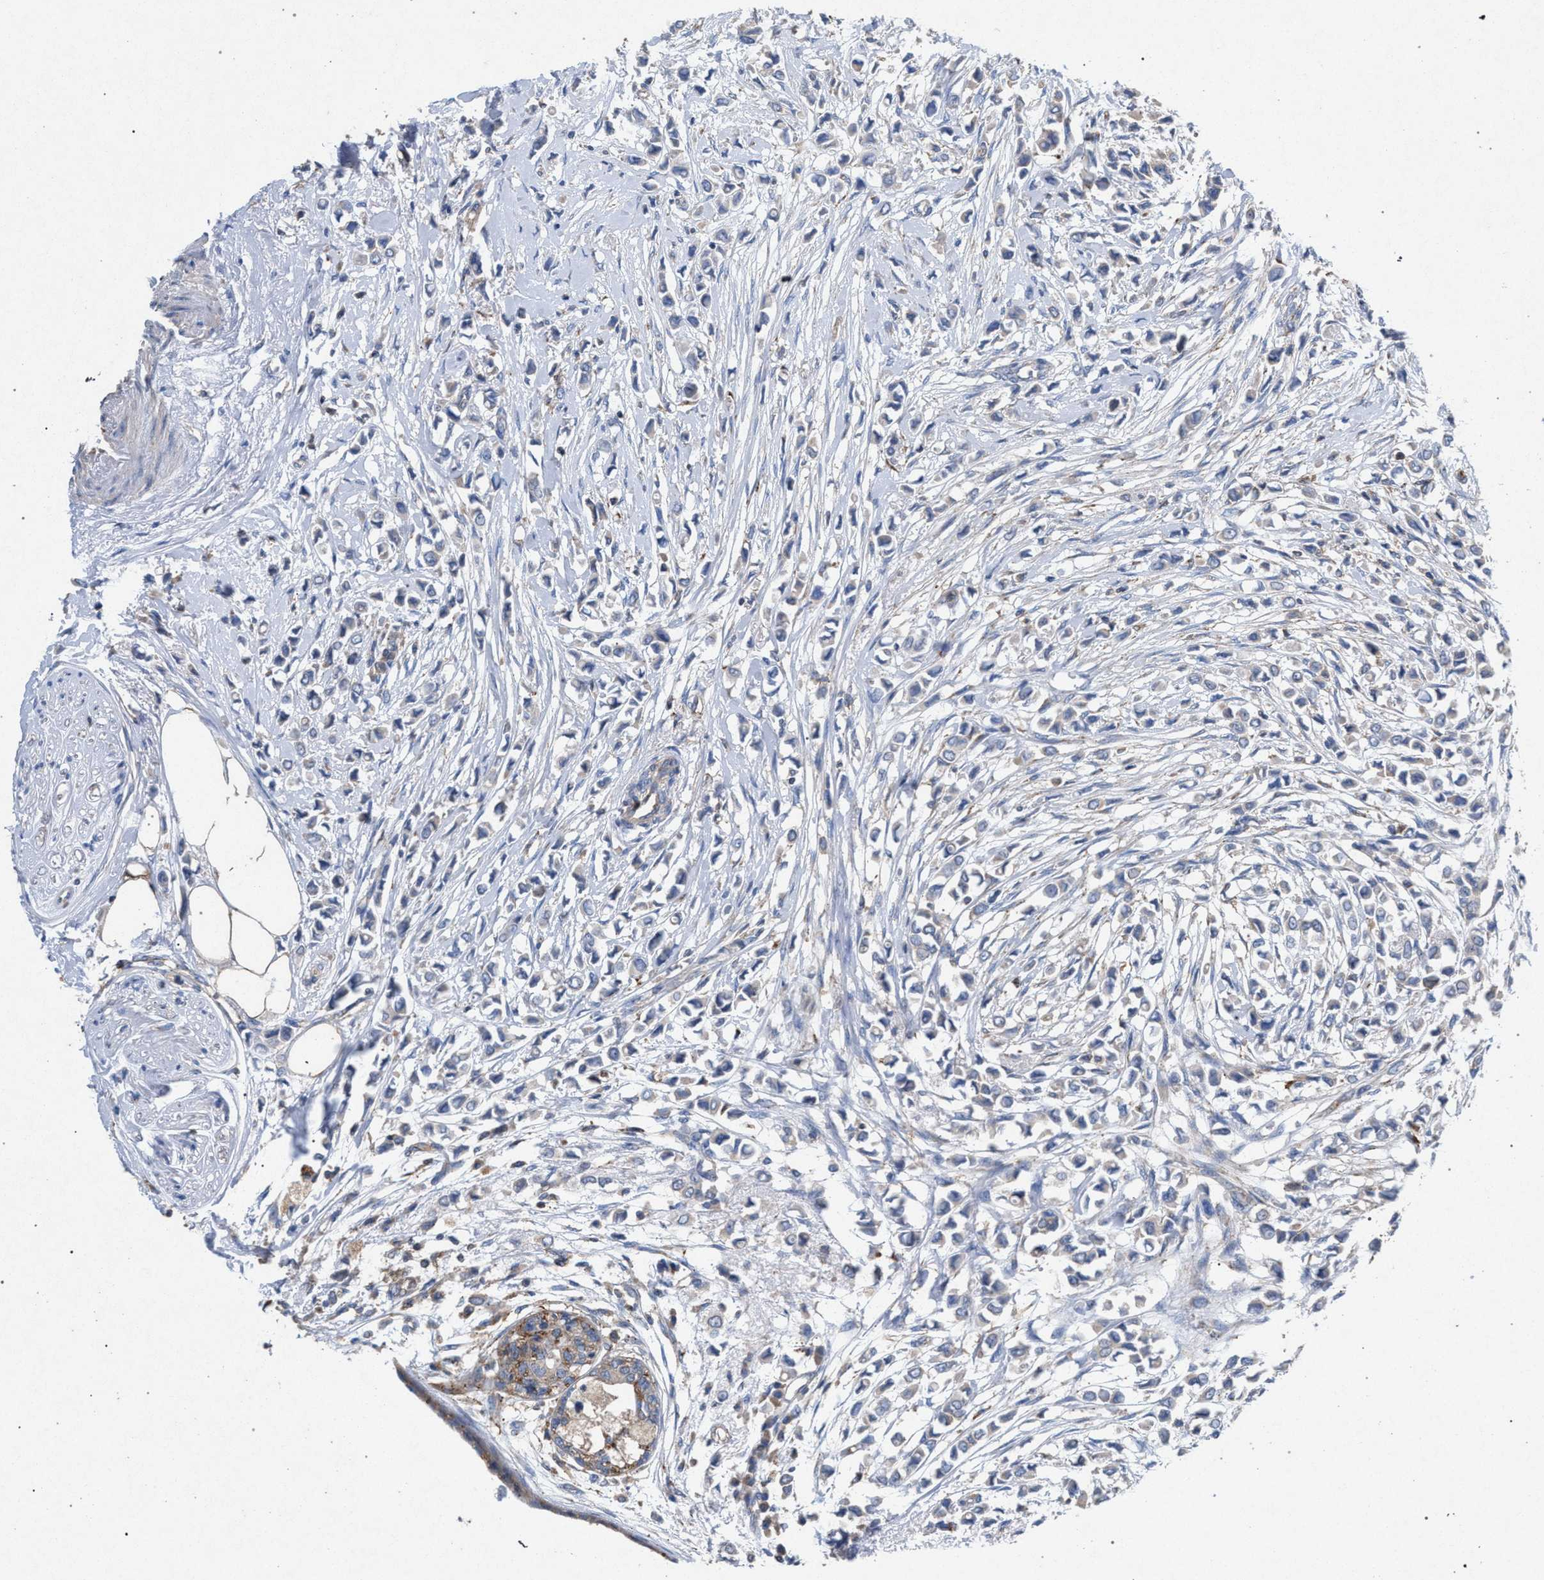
{"staining": {"intensity": "negative", "quantity": "none", "location": "none"}, "tissue": "breast cancer", "cell_type": "Tumor cells", "image_type": "cancer", "snomed": [{"axis": "morphology", "description": "Lobular carcinoma"}, {"axis": "topography", "description": "Breast"}], "caption": "Tumor cells show no significant protein positivity in breast cancer (lobular carcinoma).", "gene": "VPS13A", "patient": {"sex": "female", "age": 51}}